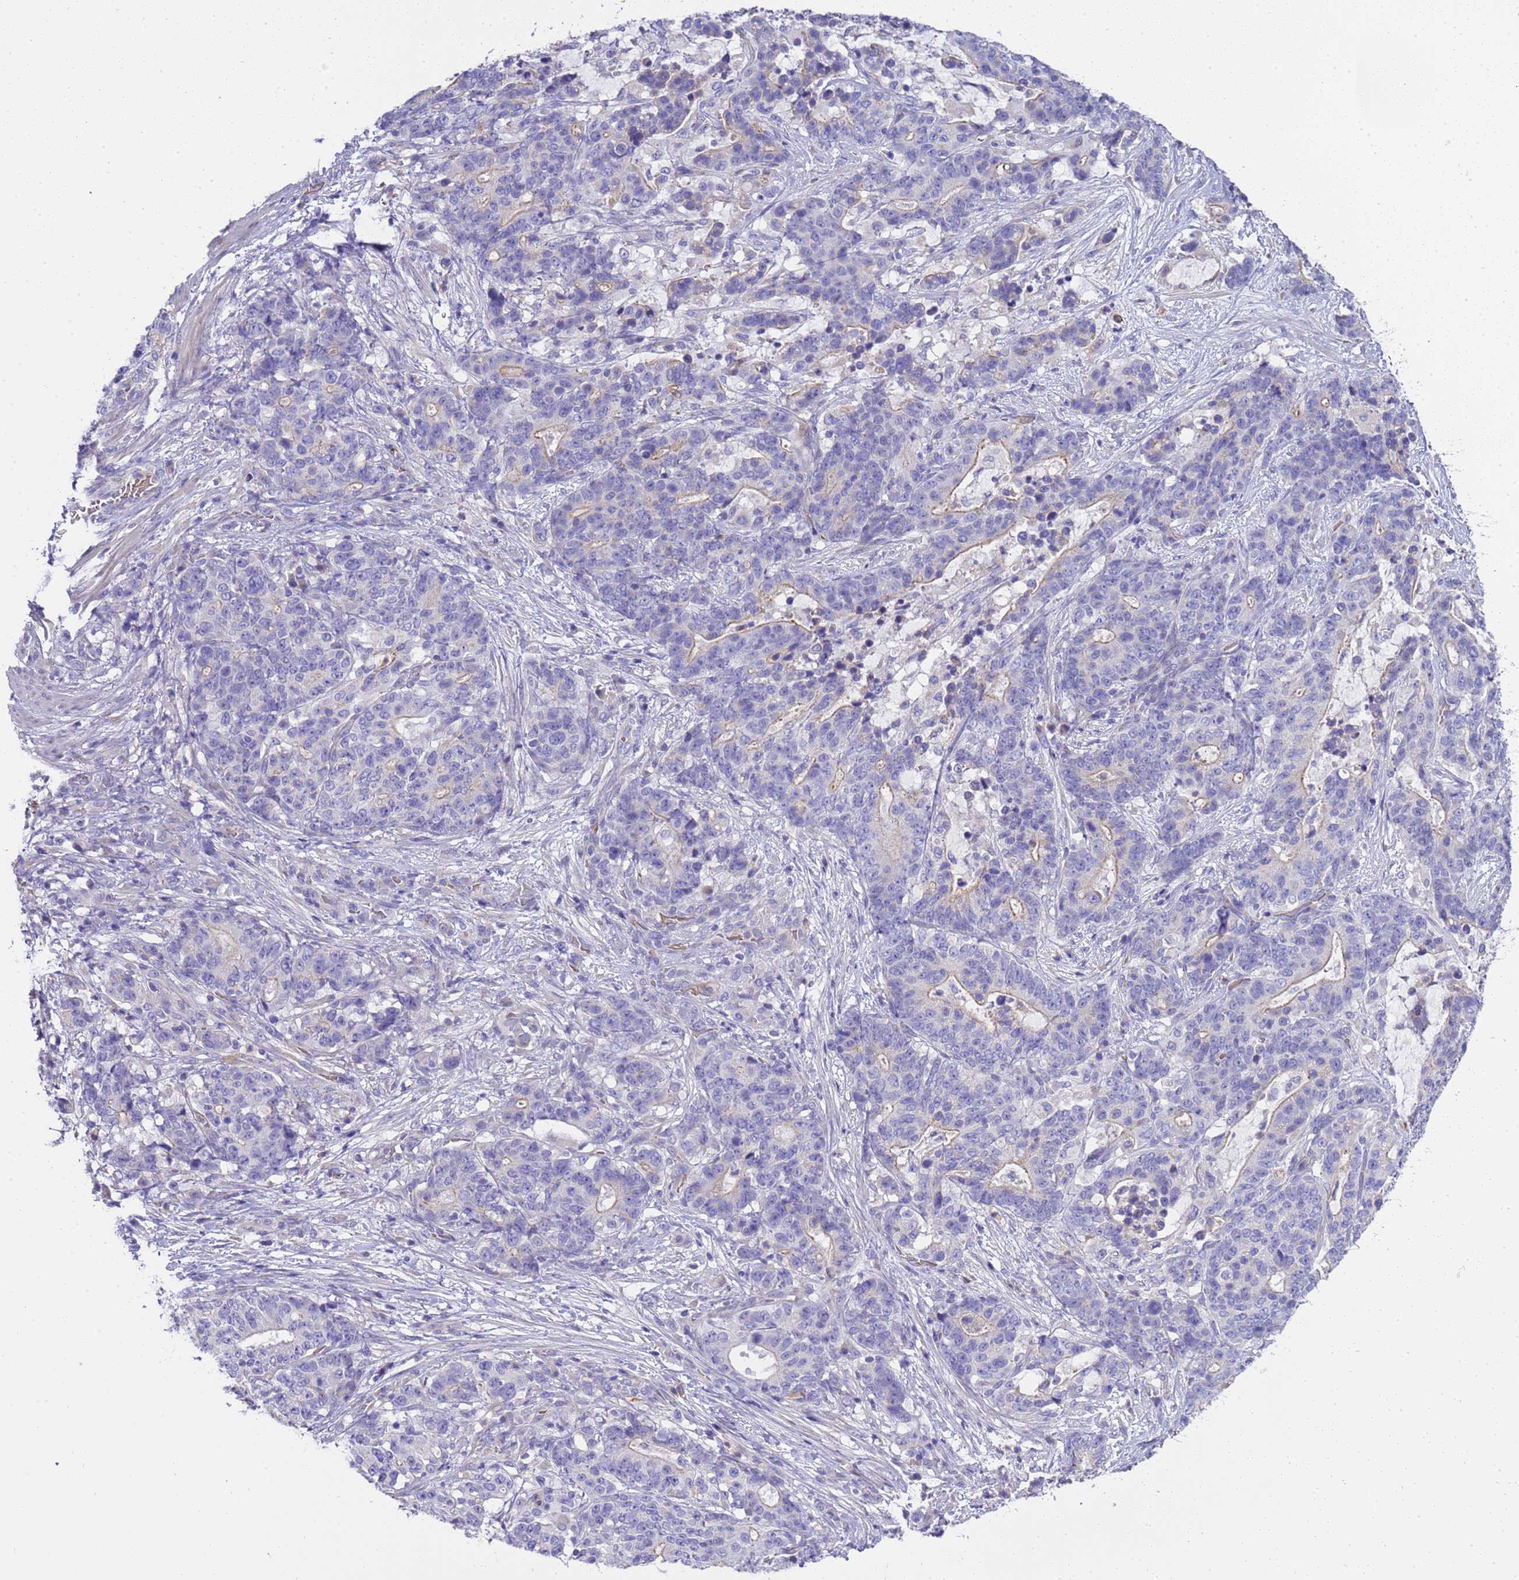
{"staining": {"intensity": "weak", "quantity": "<25%", "location": "cytoplasmic/membranous"}, "tissue": "stomach cancer", "cell_type": "Tumor cells", "image_type": "cancer", "snomed": [{"axis": "morphology", "description": "Normal tissue, NOS"}, {"axis": "morphology", "description": "Adenocarcinoma, NOS"}, {"axis": "topography", "description": "Stomach"}], "caption": "Immunohistochemistry (IHC) of stomach cancer shows no staining in tumor cells.", "gene": "RIPPLY2", "patient": {"sex": "female", "age": 64}}